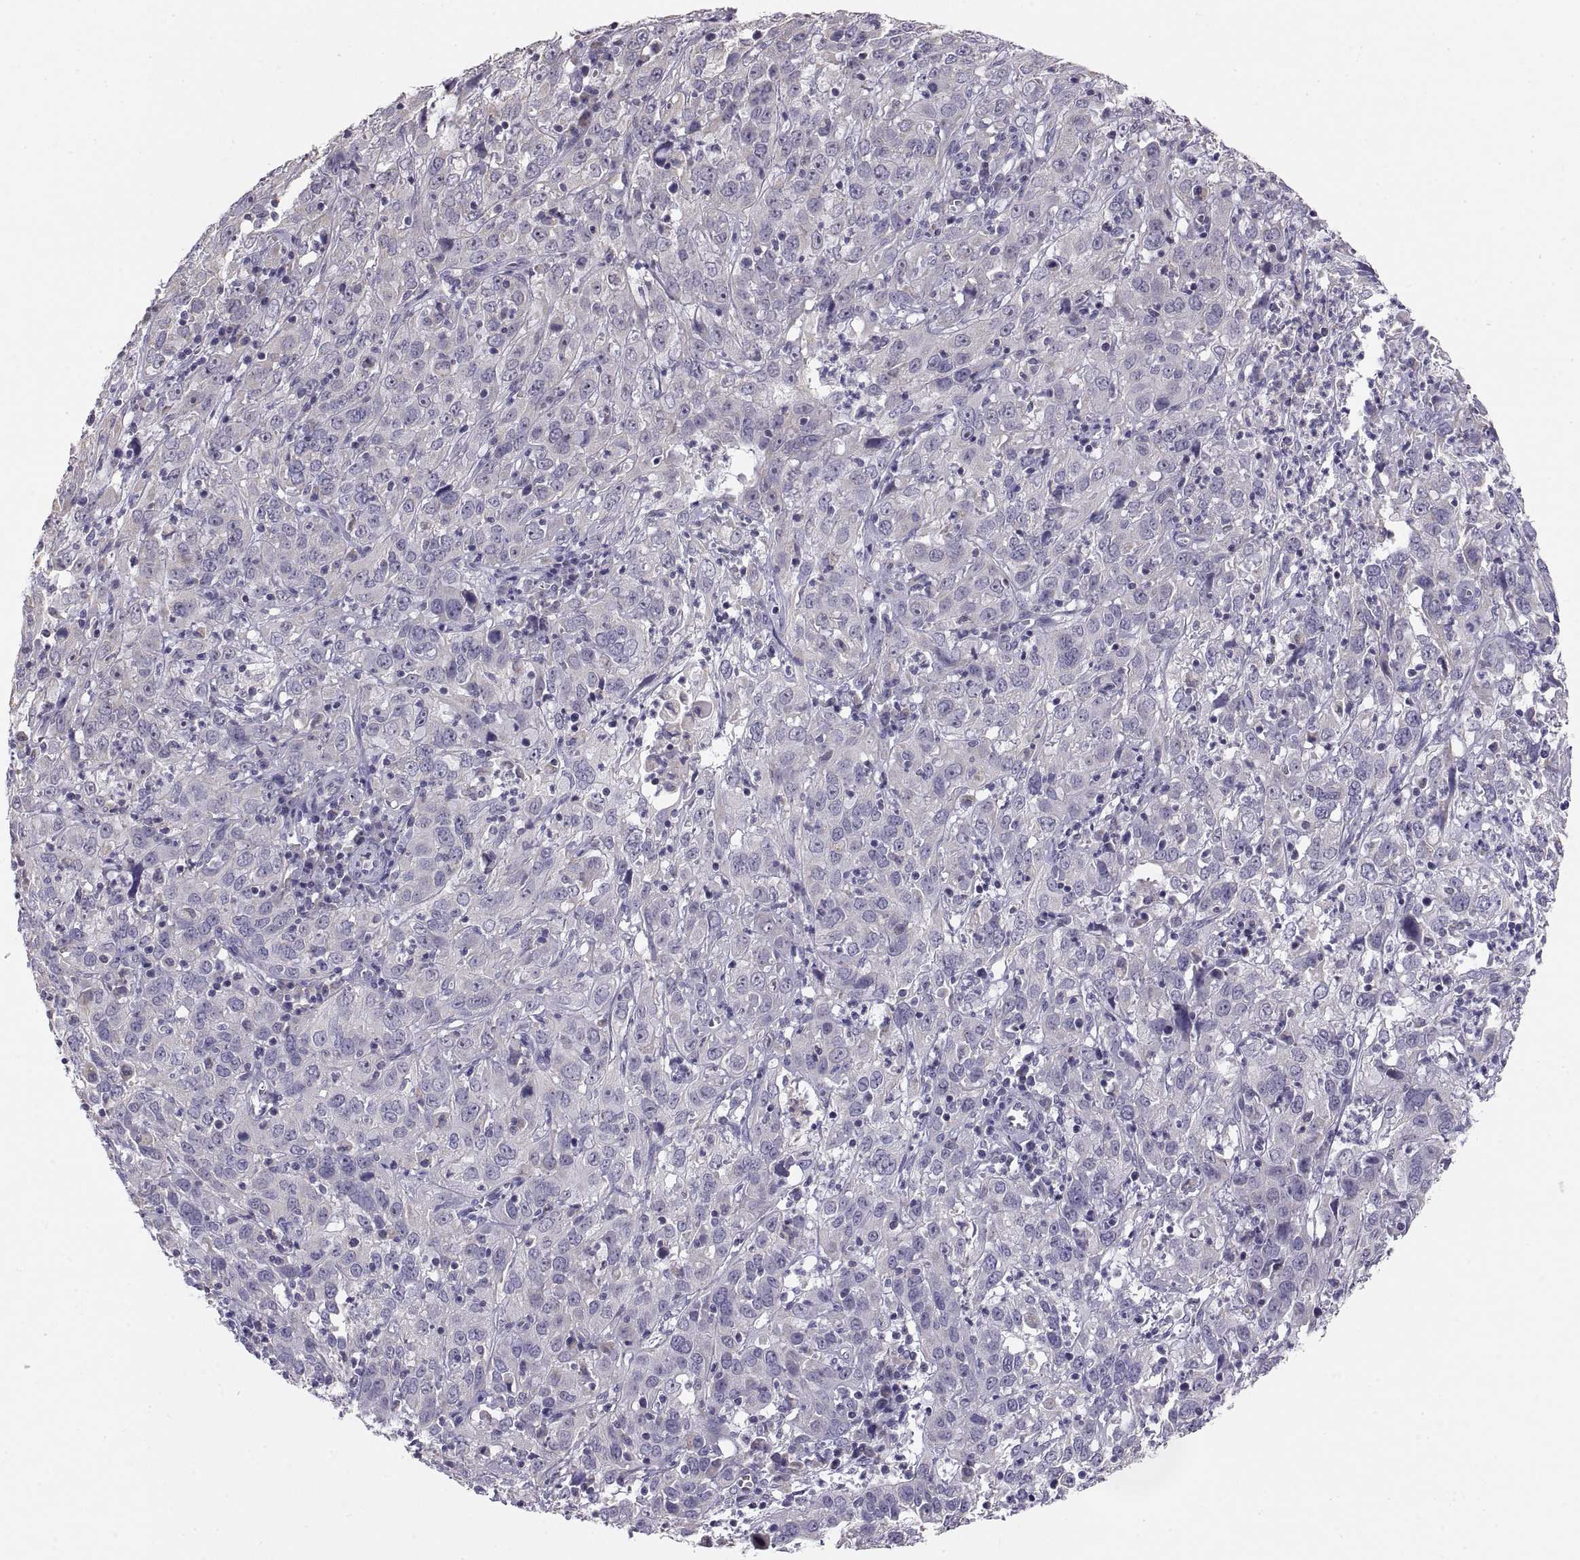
{"staining": {"intensity": "negative", "quantity": "none", "location": "none"}, "tissue": "cervical cancer", "cell_type": "Tumor cells", "image_type": "cancer", "snomed": [{"axis": "morphology", "description": "Squamous cell carcinoma, NOS"}, {"axis": "topography", "description": "Cervix"}], "caption": "Tumor cells are negative for brown protein staining in cervical cancer.", "gene": "TNNC1", "patient": {"sex": "female", "age": 32}}